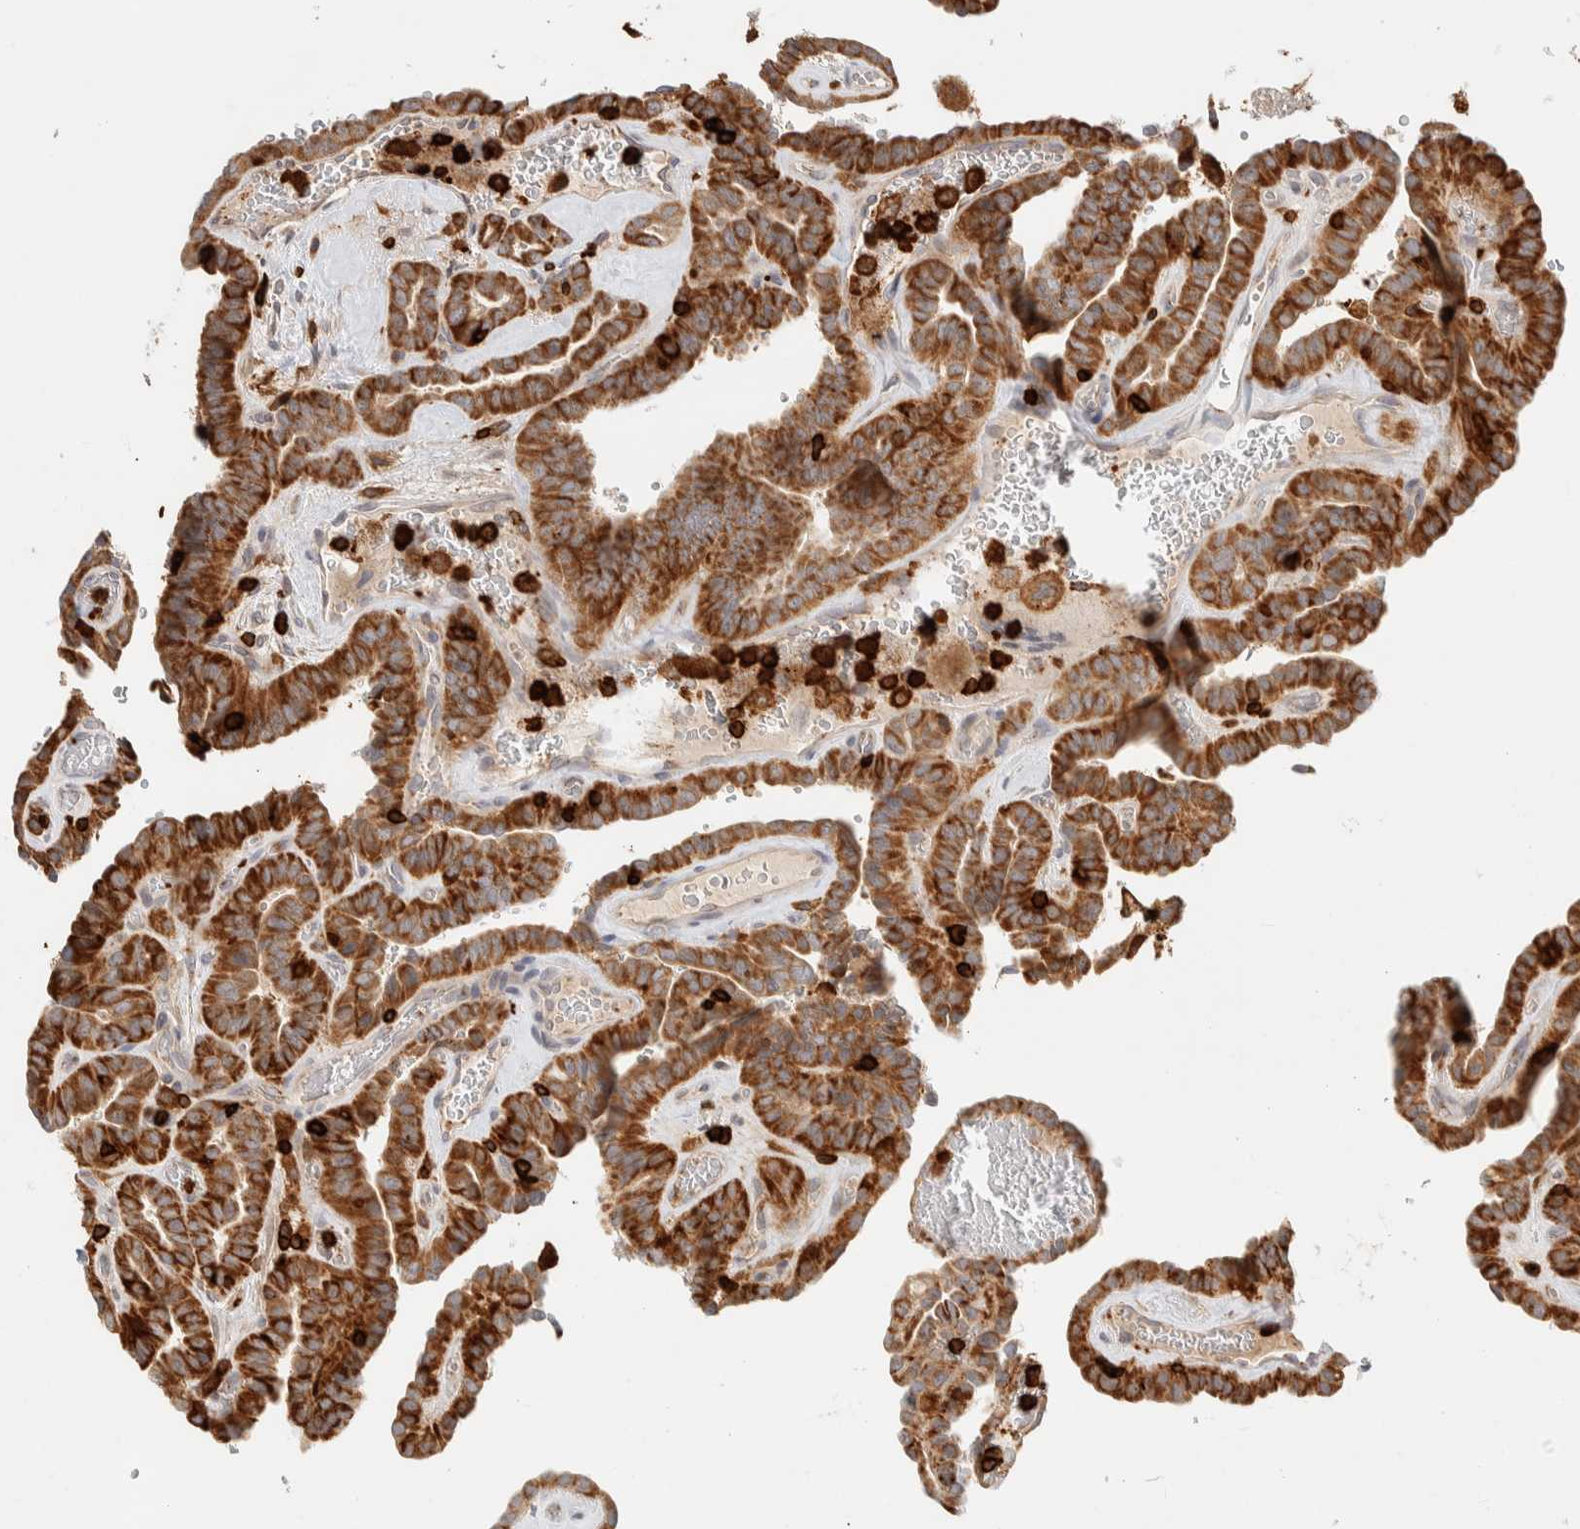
{"staining": {"intensity": "strong", "quantity": ">75%", "location": "cytoplasmic/membranous"}, "tissue": "thyroid cancer", "cell_type": "Tumor cells", "image_type": "cancer", "snomed": [{"axis": "morphology", "description": "Papillary adenocarcinoma, NOS"}, {"axis": "topography", "description": "Thyroid gland"}], "caption": "About >75% of tumor cells in human thyroid papillary adenocarcinoma display strong cytoplasmic/membranous protein staining as visualized by brown immunohistochemical staining.", "gene": "RUNDC1", "patient": {"sex": "male", "age": 77}}